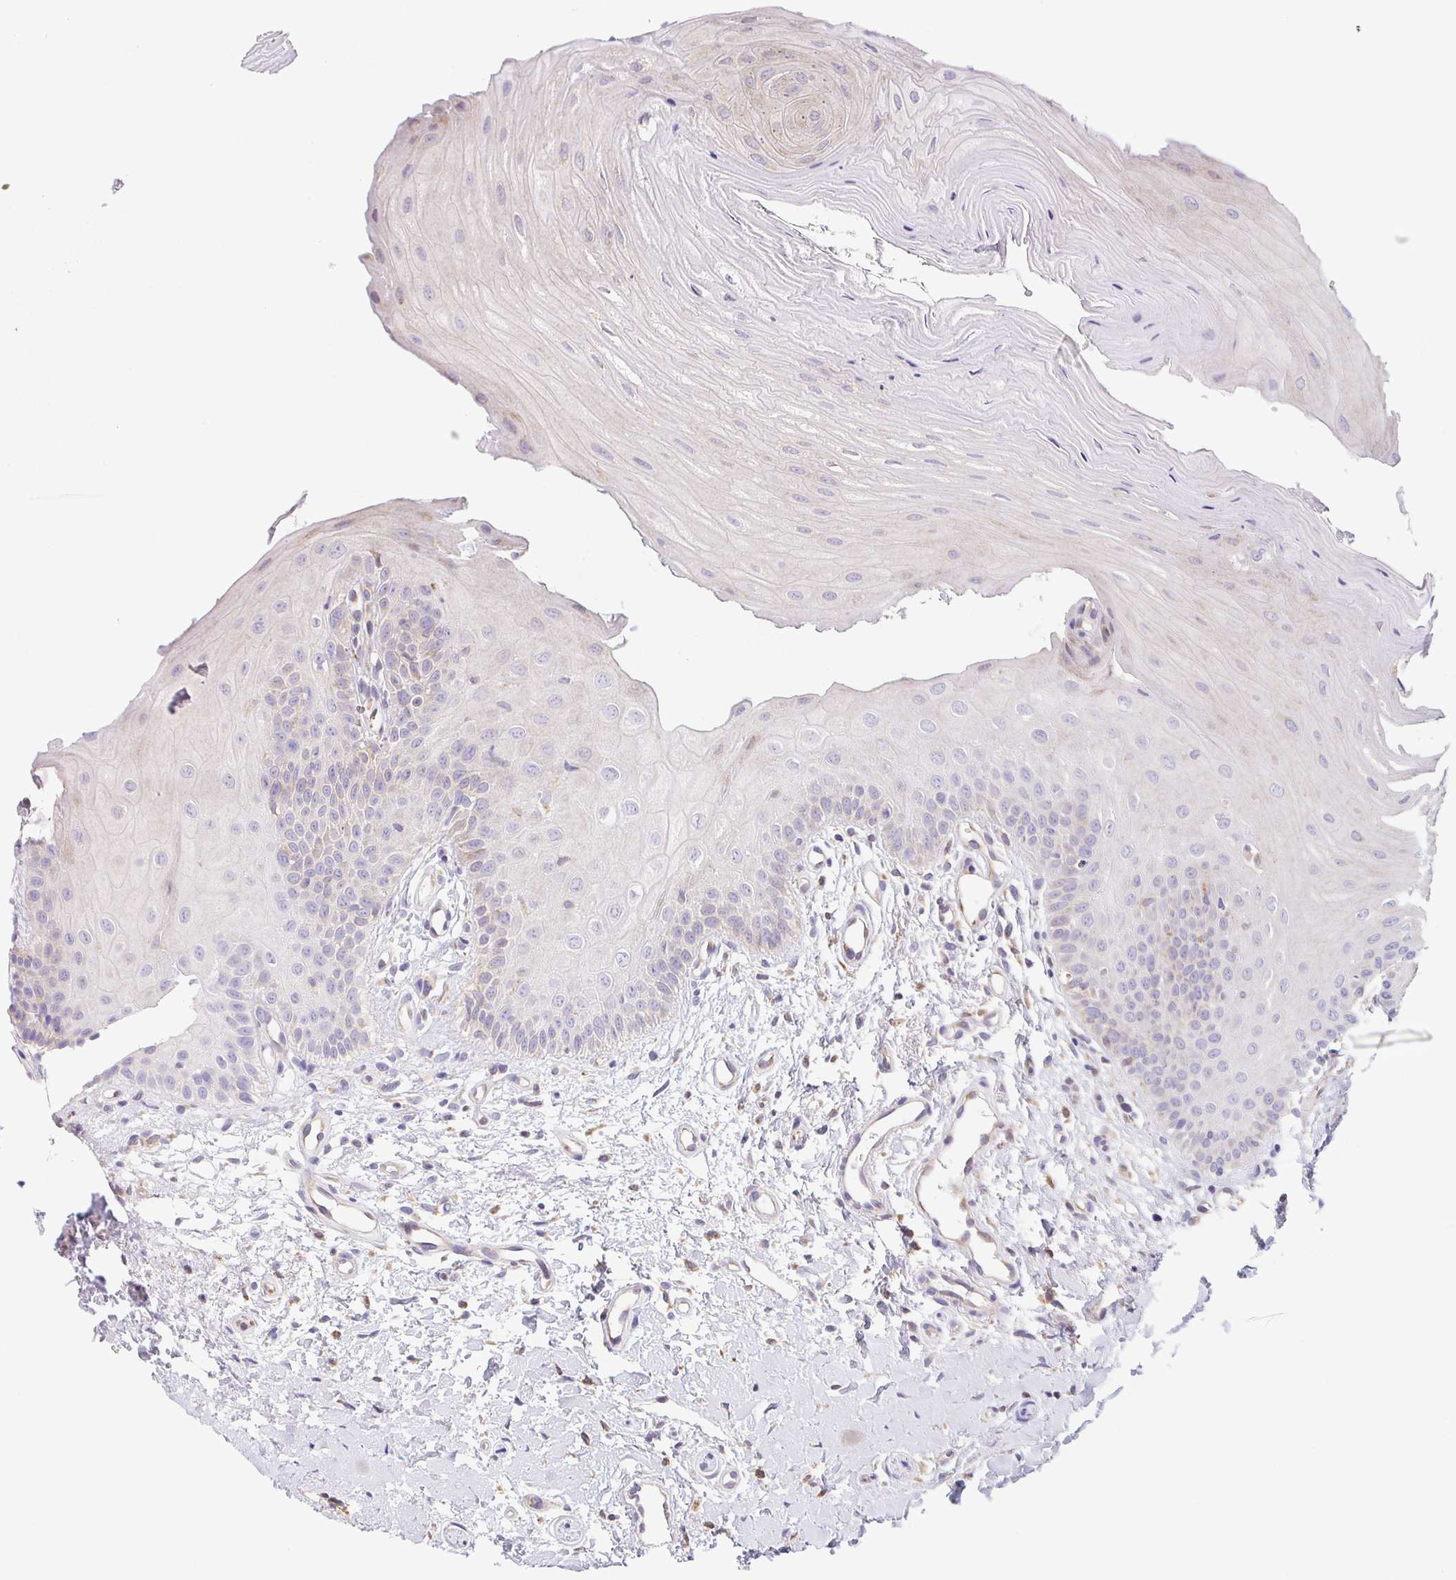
{"staining": {"intensity": "negative", "quantity": "none", "location": "none"}, "tissue": "oral mucosa", "cell_type": "Squamous epithelial cells", "image_type": "normal", "snomed": [{"axis": "morphology", "description": "Normal tissue, NOS"}, {"axis": "topography", "description": "Oral tissue"}], "caption": "This is an immunohistochemistry photomicrograph of normal oral mucosa. There is no positivity in squamous epithelial cells.", "gene": "ADAM8", "patient": {"sex": "female", "age": 73}}